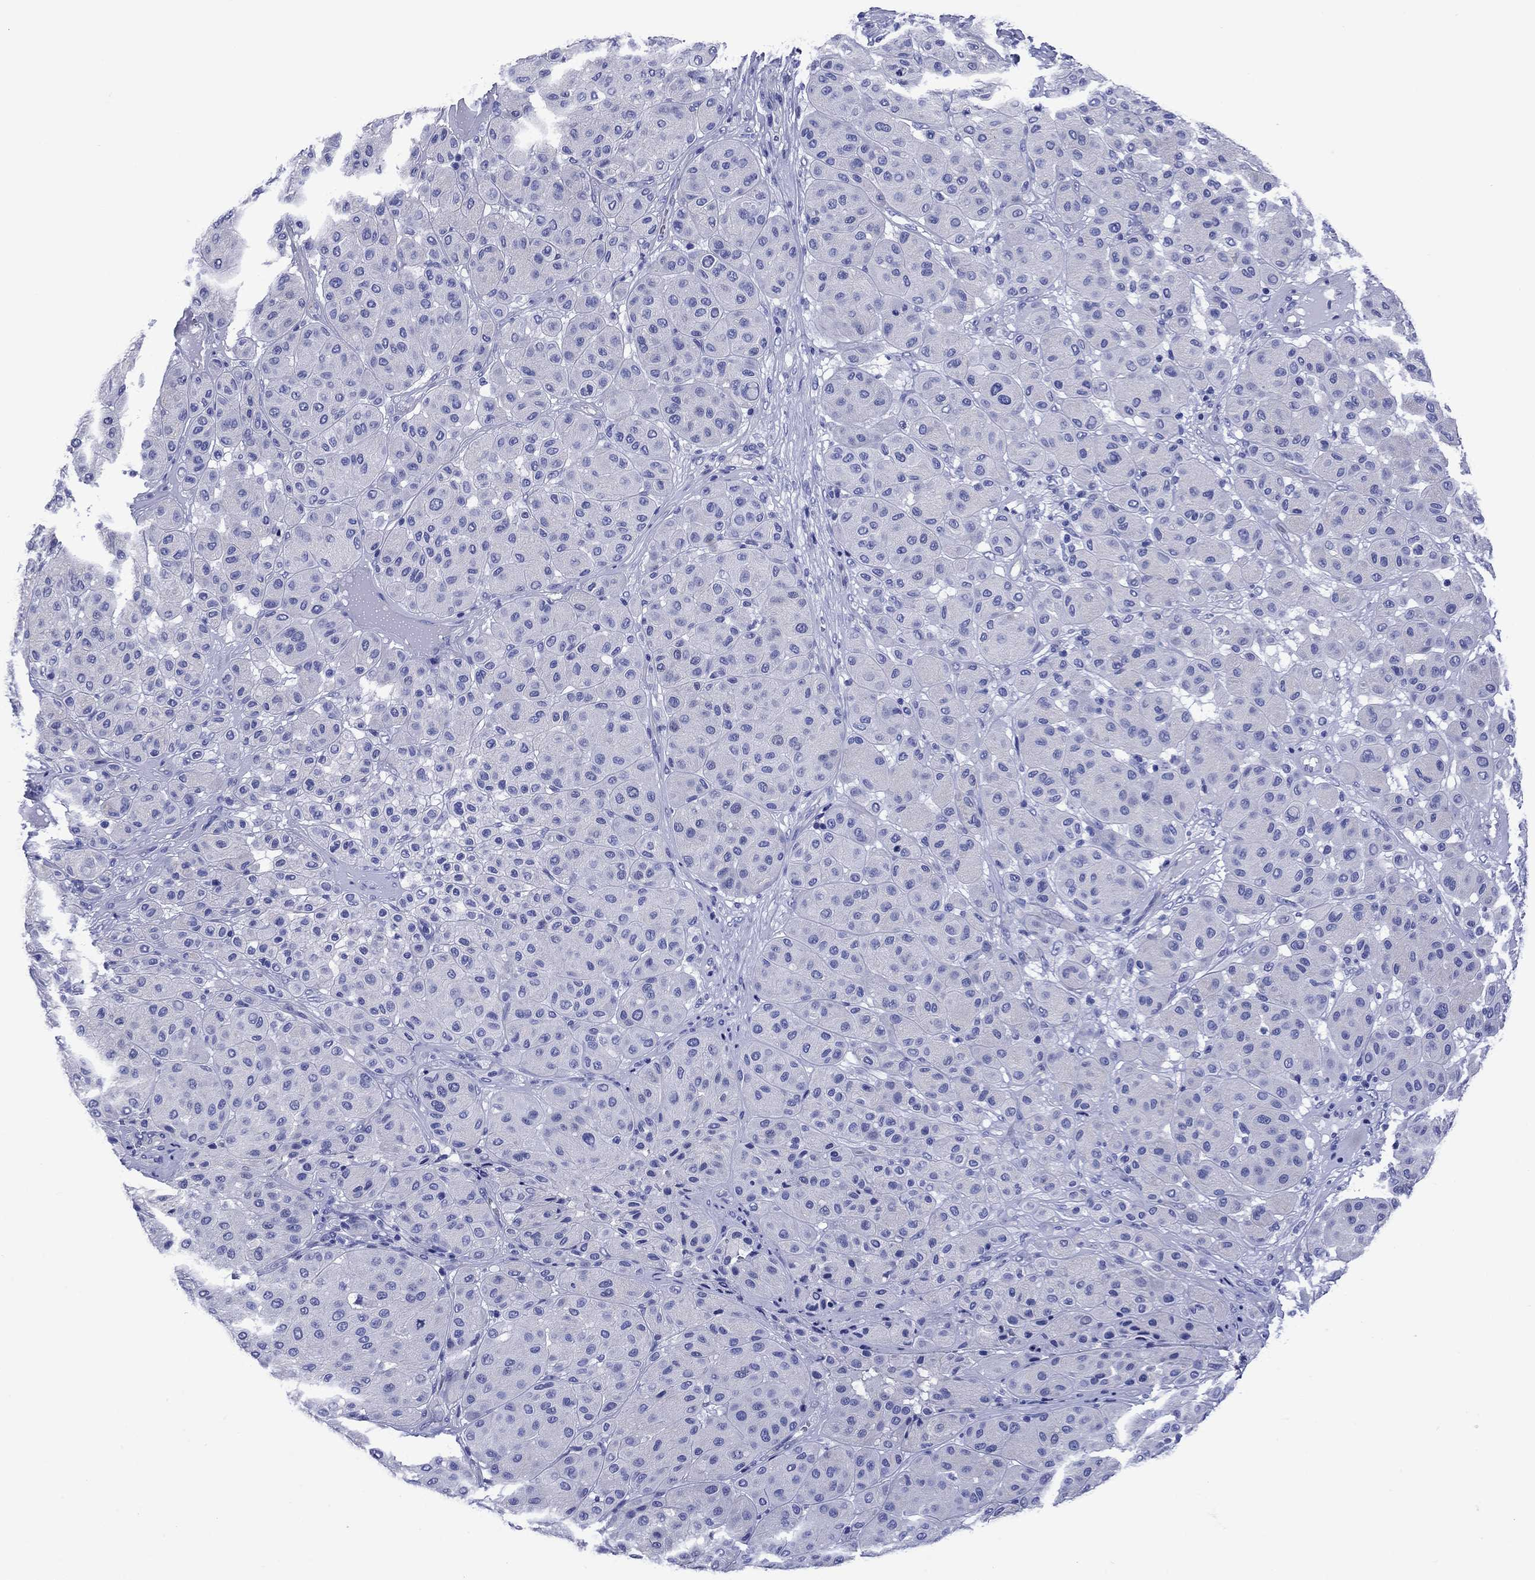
{"staining": {"intensity": "negative", "quantity": "none", "location": "none"}, "tissue": "melanoma", "cell_type": "Tumor cells", "image_type": "cancer", "snomed": [{"axis": "morphology", "description": "Malignant melanoma, Metastatic site"}, {"axis": "topography", "description": "Smooth muscle"}], "caption": "Malignant melanoma (metastatic site) stained for a protein using immunohistochemistry displays no staining tumor cells.", "gene": "SLC1A2", "patient": {"sex": "male", "age": 41}}